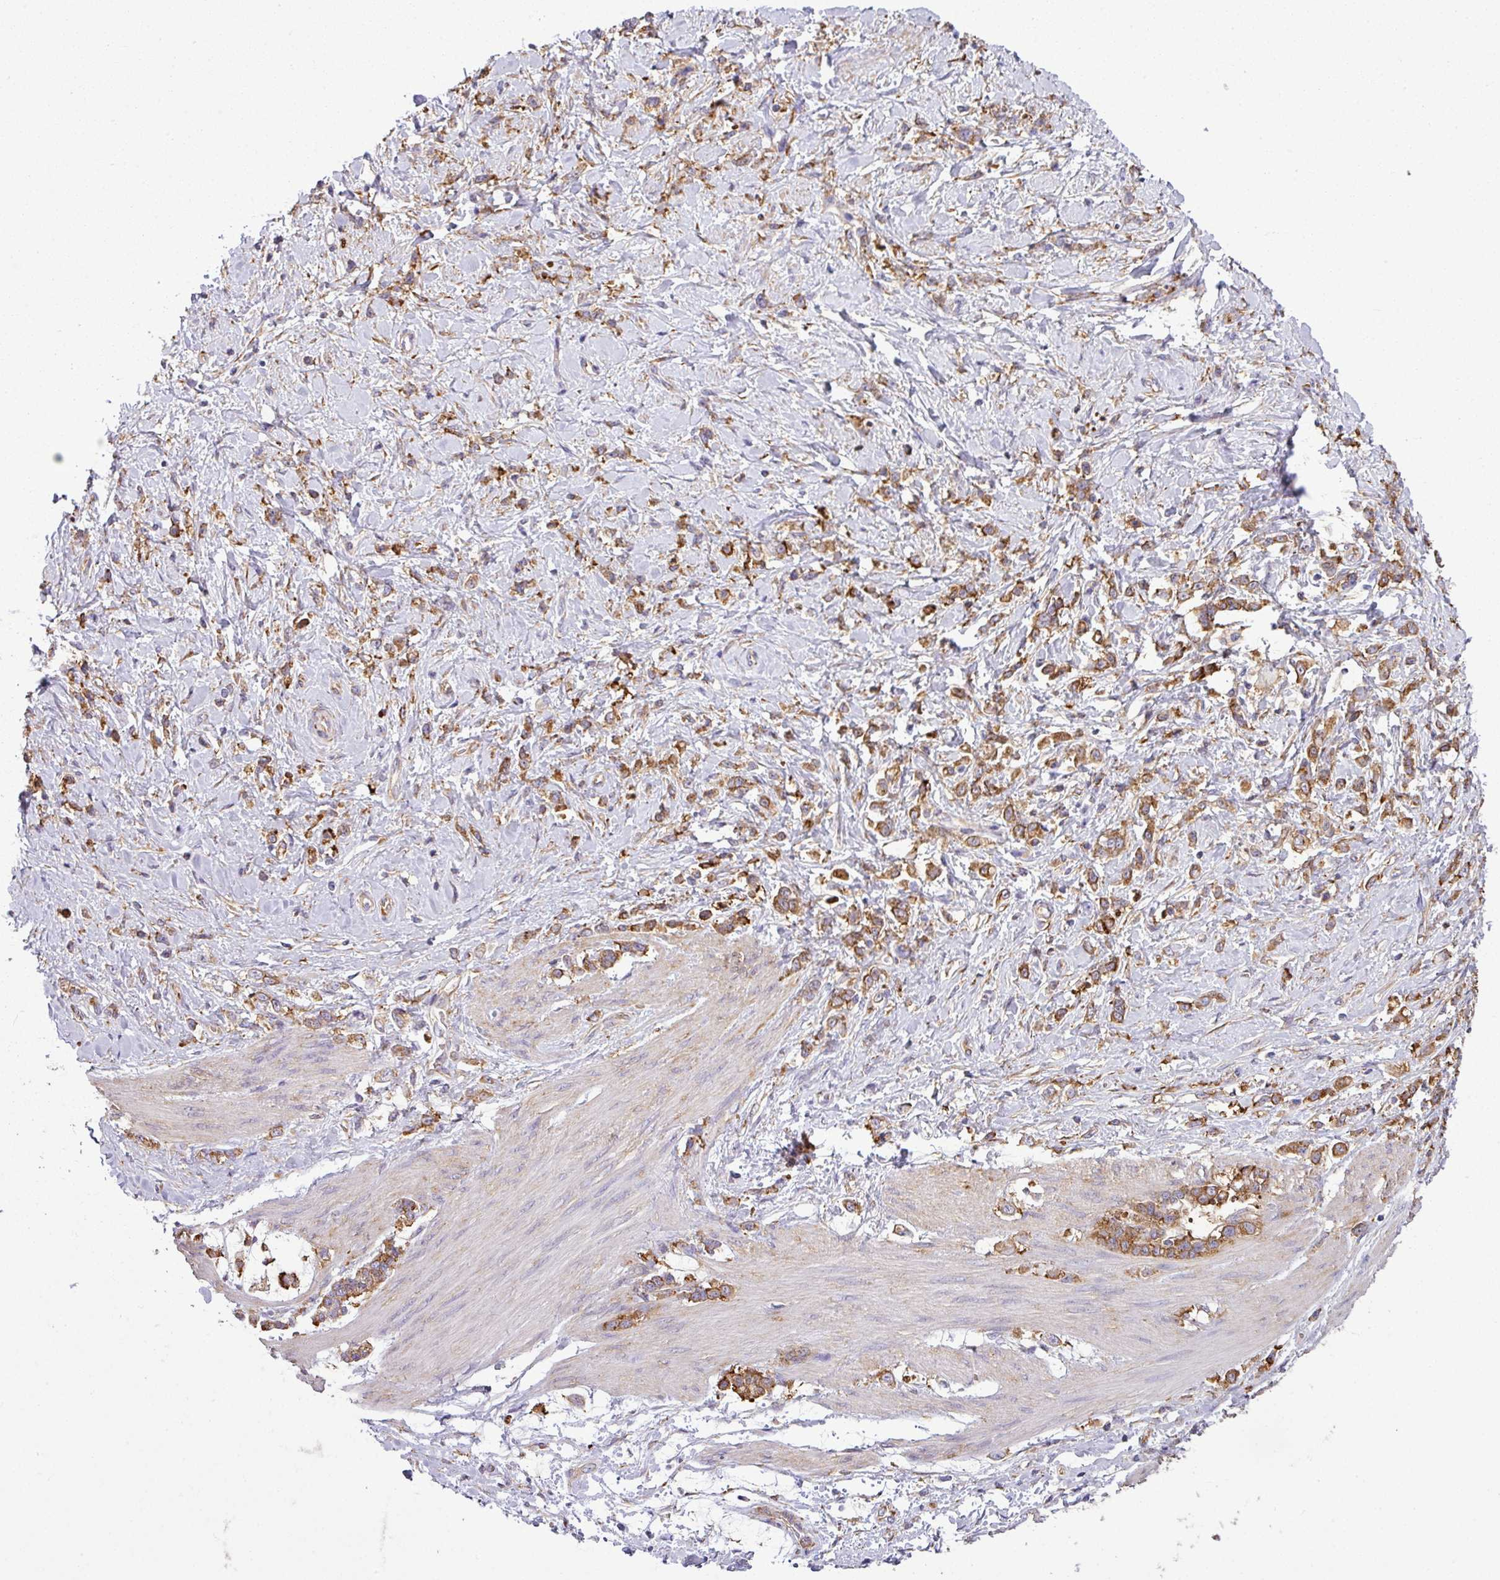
{"staining": {"intensity": "moderate", "quantity": ">75%", "location": "cytoplasmic/membranous"}, "tissue": "stomach cancer", "cell_type": "Tumor cells", "image_type": "cancer", "snomed": [{"axis": "morphology", "description": "Adenocarcinoma, NOS"}, {"axis": "topography", "description": "Stomach"}], "caption": "Moderate cytoplasmic/membranous staining for a protein is present in about >75% of tumor cells of stomach cancer (adenocarcinoma) using immunohistochemistry (IHC).", "gene": "XNDC1N", "patient": {"sex": "female", "age": 60}}